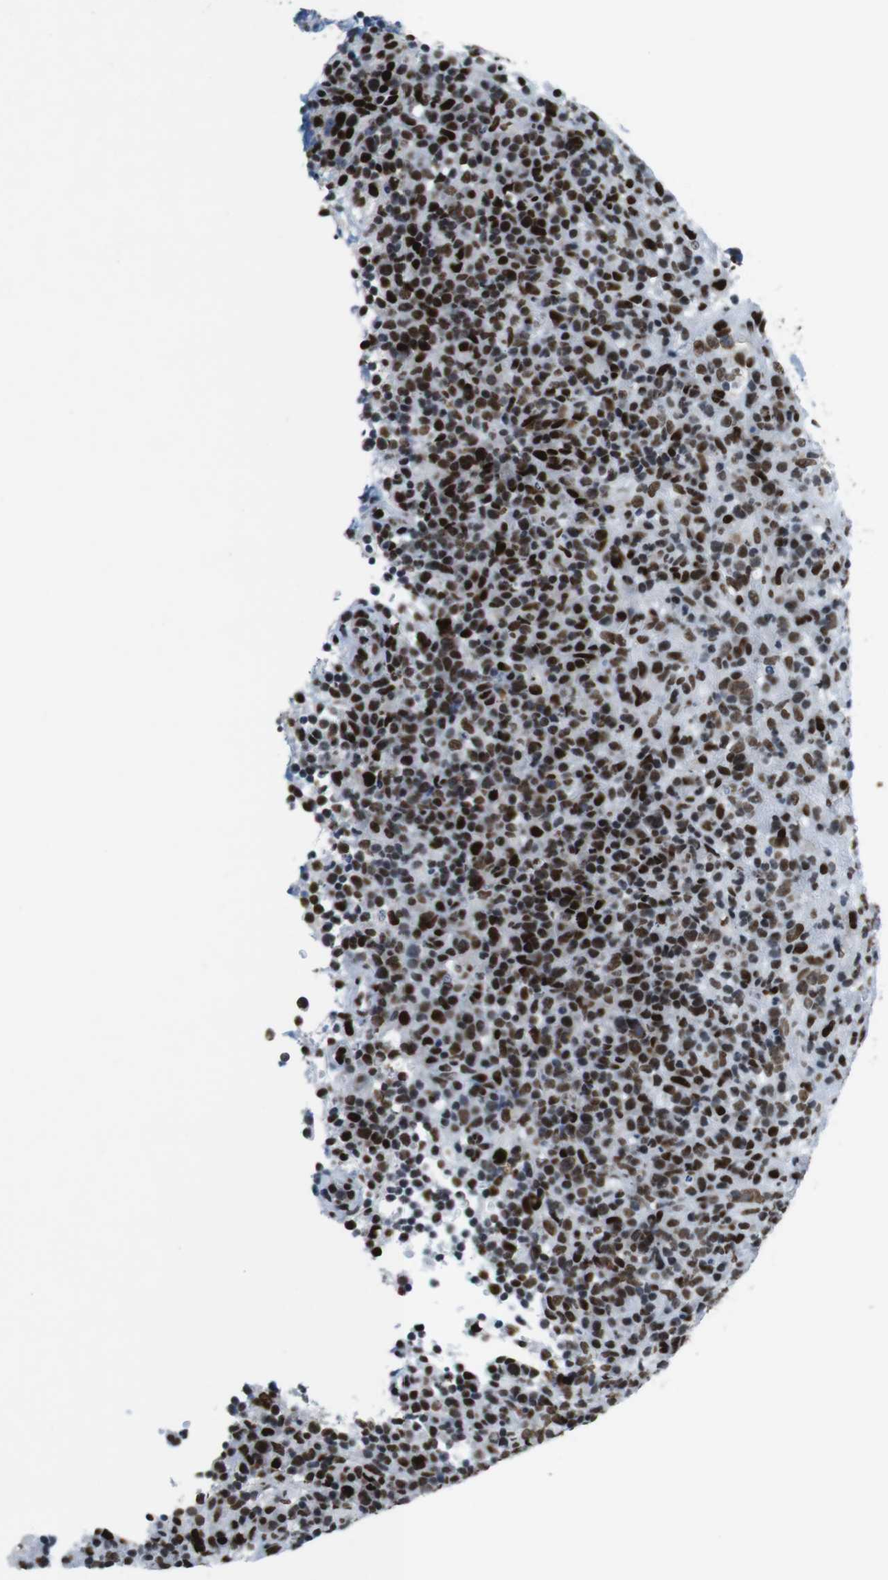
{"staining": {"intensity": "strong", "quantity": ">75%", "location": "nuclear"}, "tissue": "lymphoma", "cell_type": "Tumor cells", "image_type": "cancer", "snomed": [{"axis": "morphology", "description": "Malignant lymphoma, non-Hodgkin's type, High grade"}, {"axis": "topography", "description": "Lymph node"}], "caption": "There is high levels of strong nuclear expression in tumor cells of malignant lymphoma, non-Hodgkin's type (high-grade), as demonstrated by immunohistochemical staining (brown color).", "gene": "CITED2", "patient": {"sex": "female", "age": 76}}